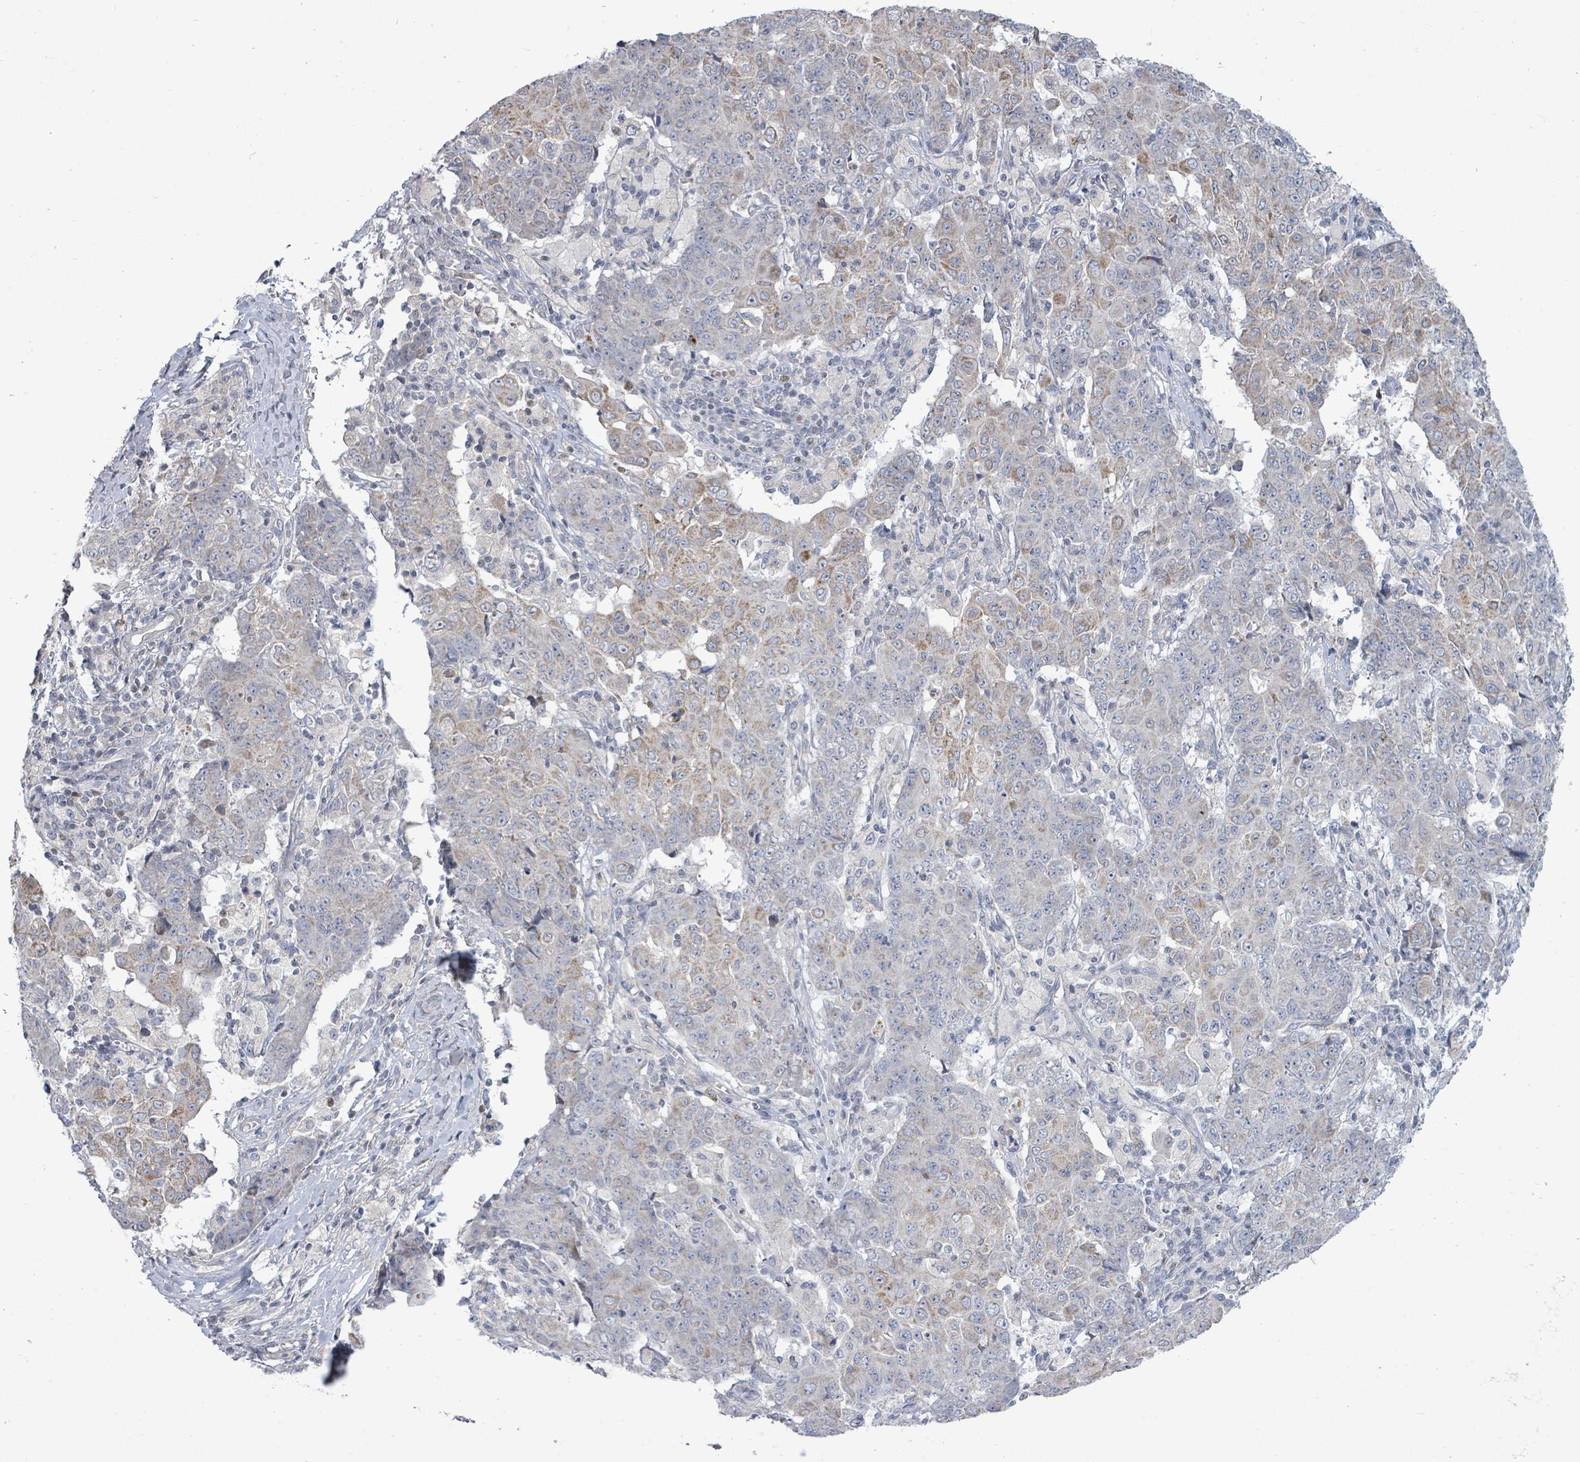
{"staining": {"intensity": "moderate", "quantity": "25%-75%", "location": "cytoplasmic/membranous"}, "tissue": "ovarian cancer", "cell_type": "Tumor cells", "image_type": "cancer", "snomed": [{"axis": "morphology", "description": "Carcinoma, endometroid"}, {"axis": "topography", "description": "Ovary"}], "caption": "A brown stain highlights moderate cytoplasmic/membranous staining of a protein in human endometroid carcinoma (ovarian) tumor cells.", "gene": "ZFPM1", "patient": {"sex": "female", "age": 42}}